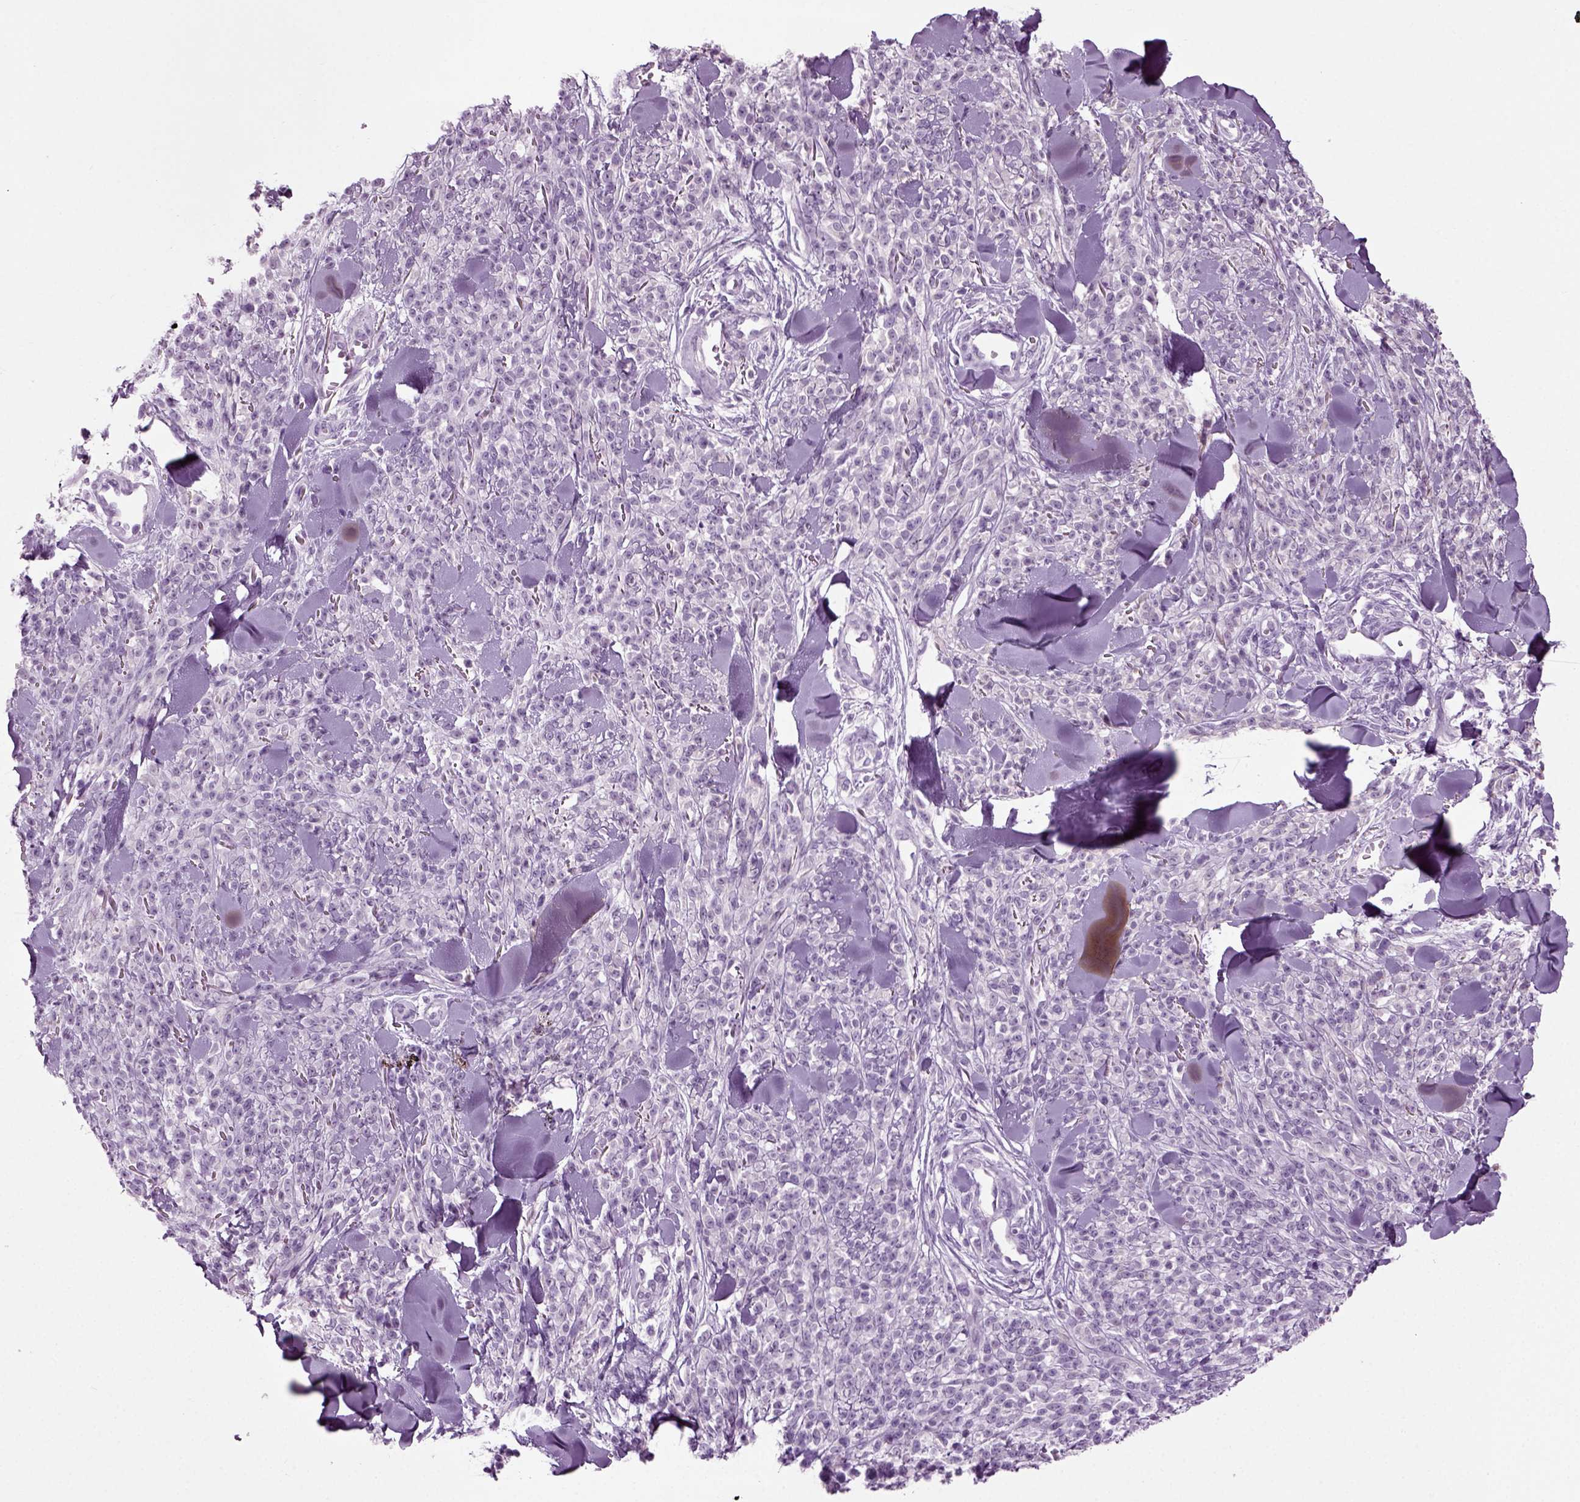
{"staining": {"intensity": "weak", "quantity": "<25%", "location": "cytoplasmic/membranous"}, "tissue": "melanoma", "cell_type": "Tumor cells", "image_type": "cancer", "snomed": [{"axis": "morphology", "description": "Malignant melanoma, NOS"}, {"axis": "topography", "description": "Skin"}, {"axis": "topography", "description": "Skin of trunk"}], "caption": "Melanoma was stained to show a protein in brown. There is no significant expression in tumor cells. The staining was performed using DAB (3,3'-diaminobenzidine) to visualize the protein expression in brown, while the nuclei were stained in blue with hematoxylin (Magnification: 20x).", "gene": "PRLH", "patient": {"sex": "male", "age": 74}}